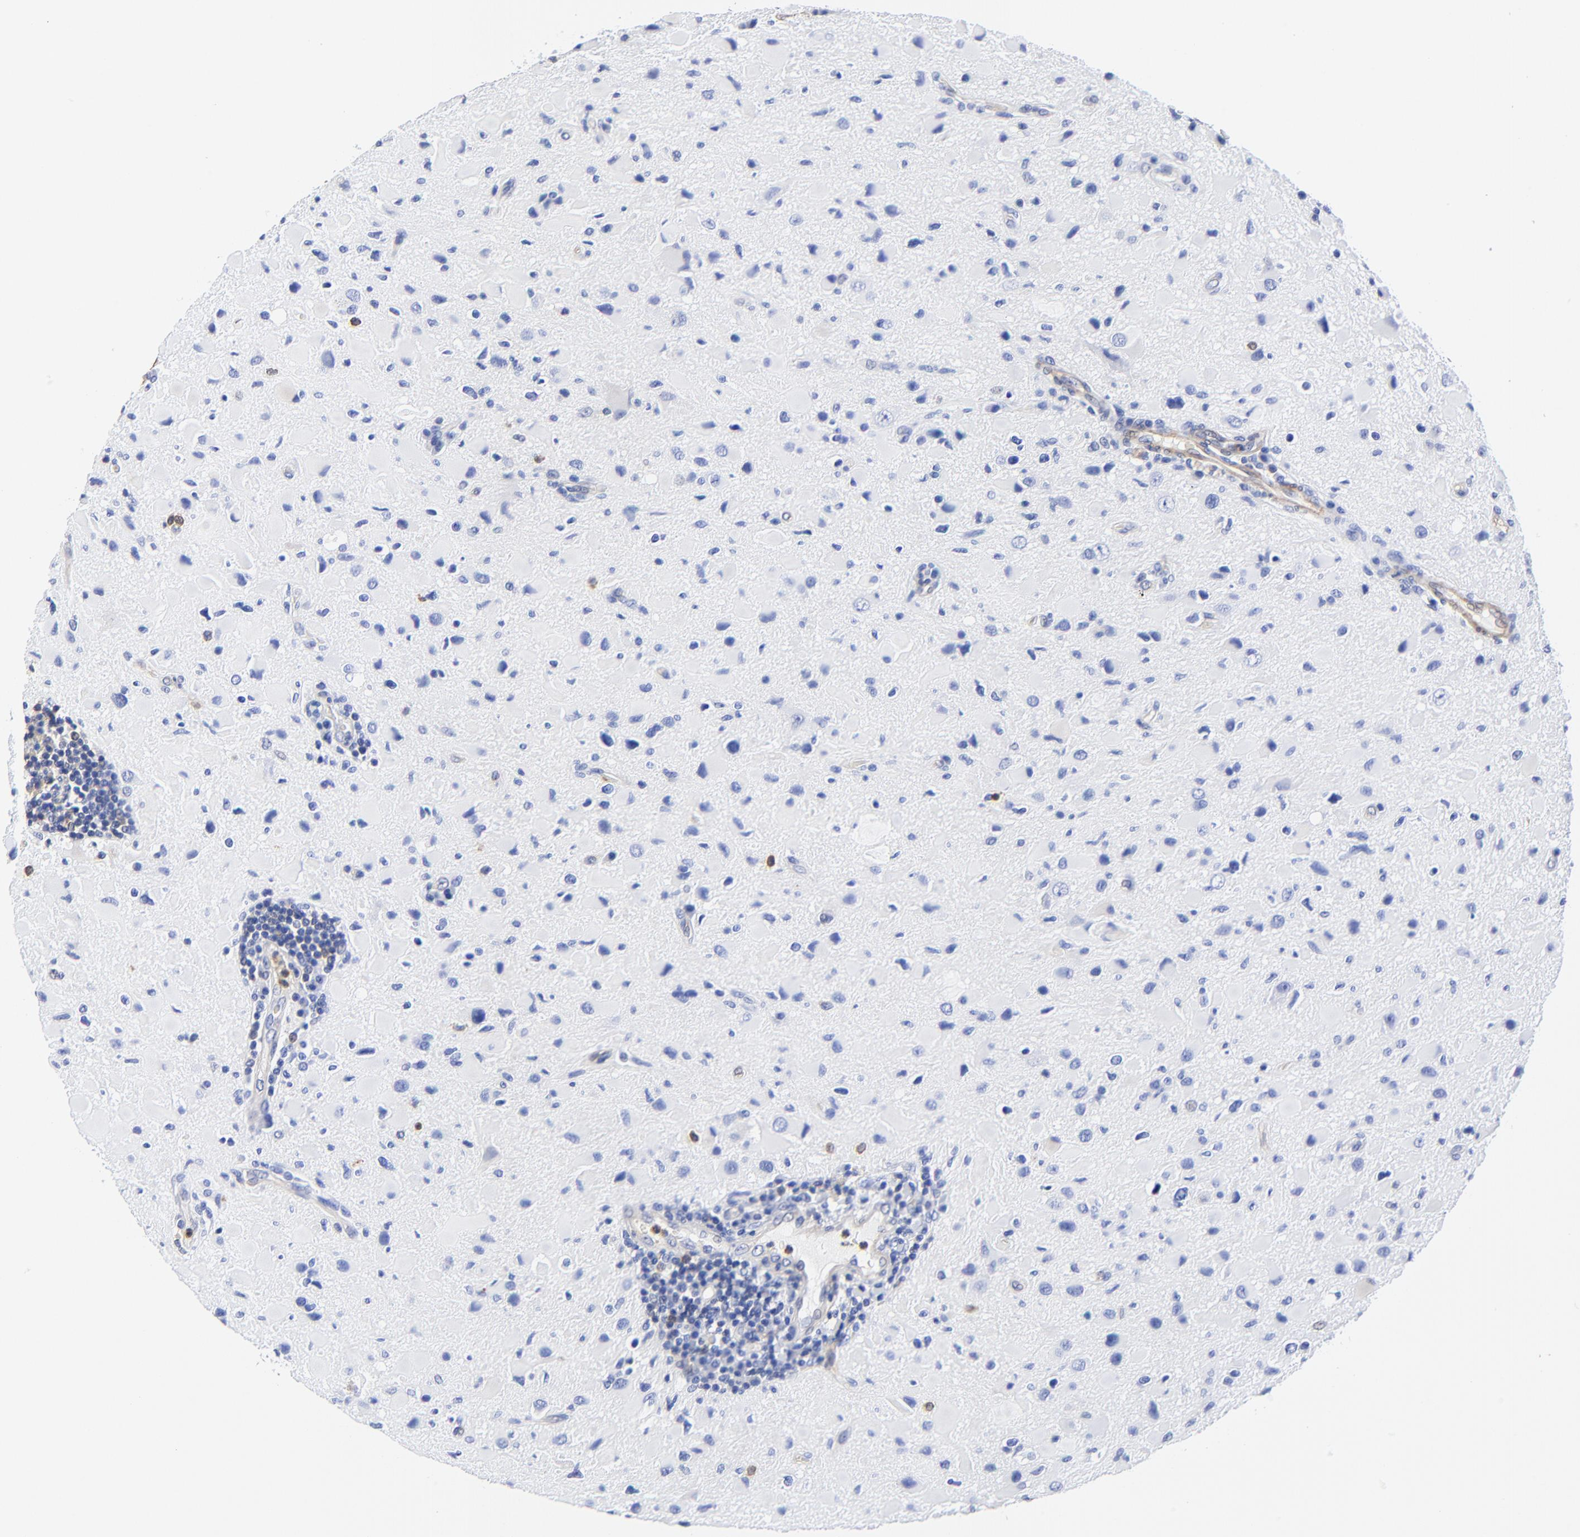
{"staining": {"intensity": "negative", "quantity": "none", "location": "none"}, "tissue": "glioma", "cell_type": "Tumor cells", "image_type": "cancer", "snomed": [{"axis": "morphology", "description": "Glioma, malignant, Low grade"}, {"axis": "topography", "description": "Brain"}], "caption": "Tumor cells are negative for protein expression in human glioma.", "gene": "TAGLN2", "patient": {"sex": "female", "age": 32}}